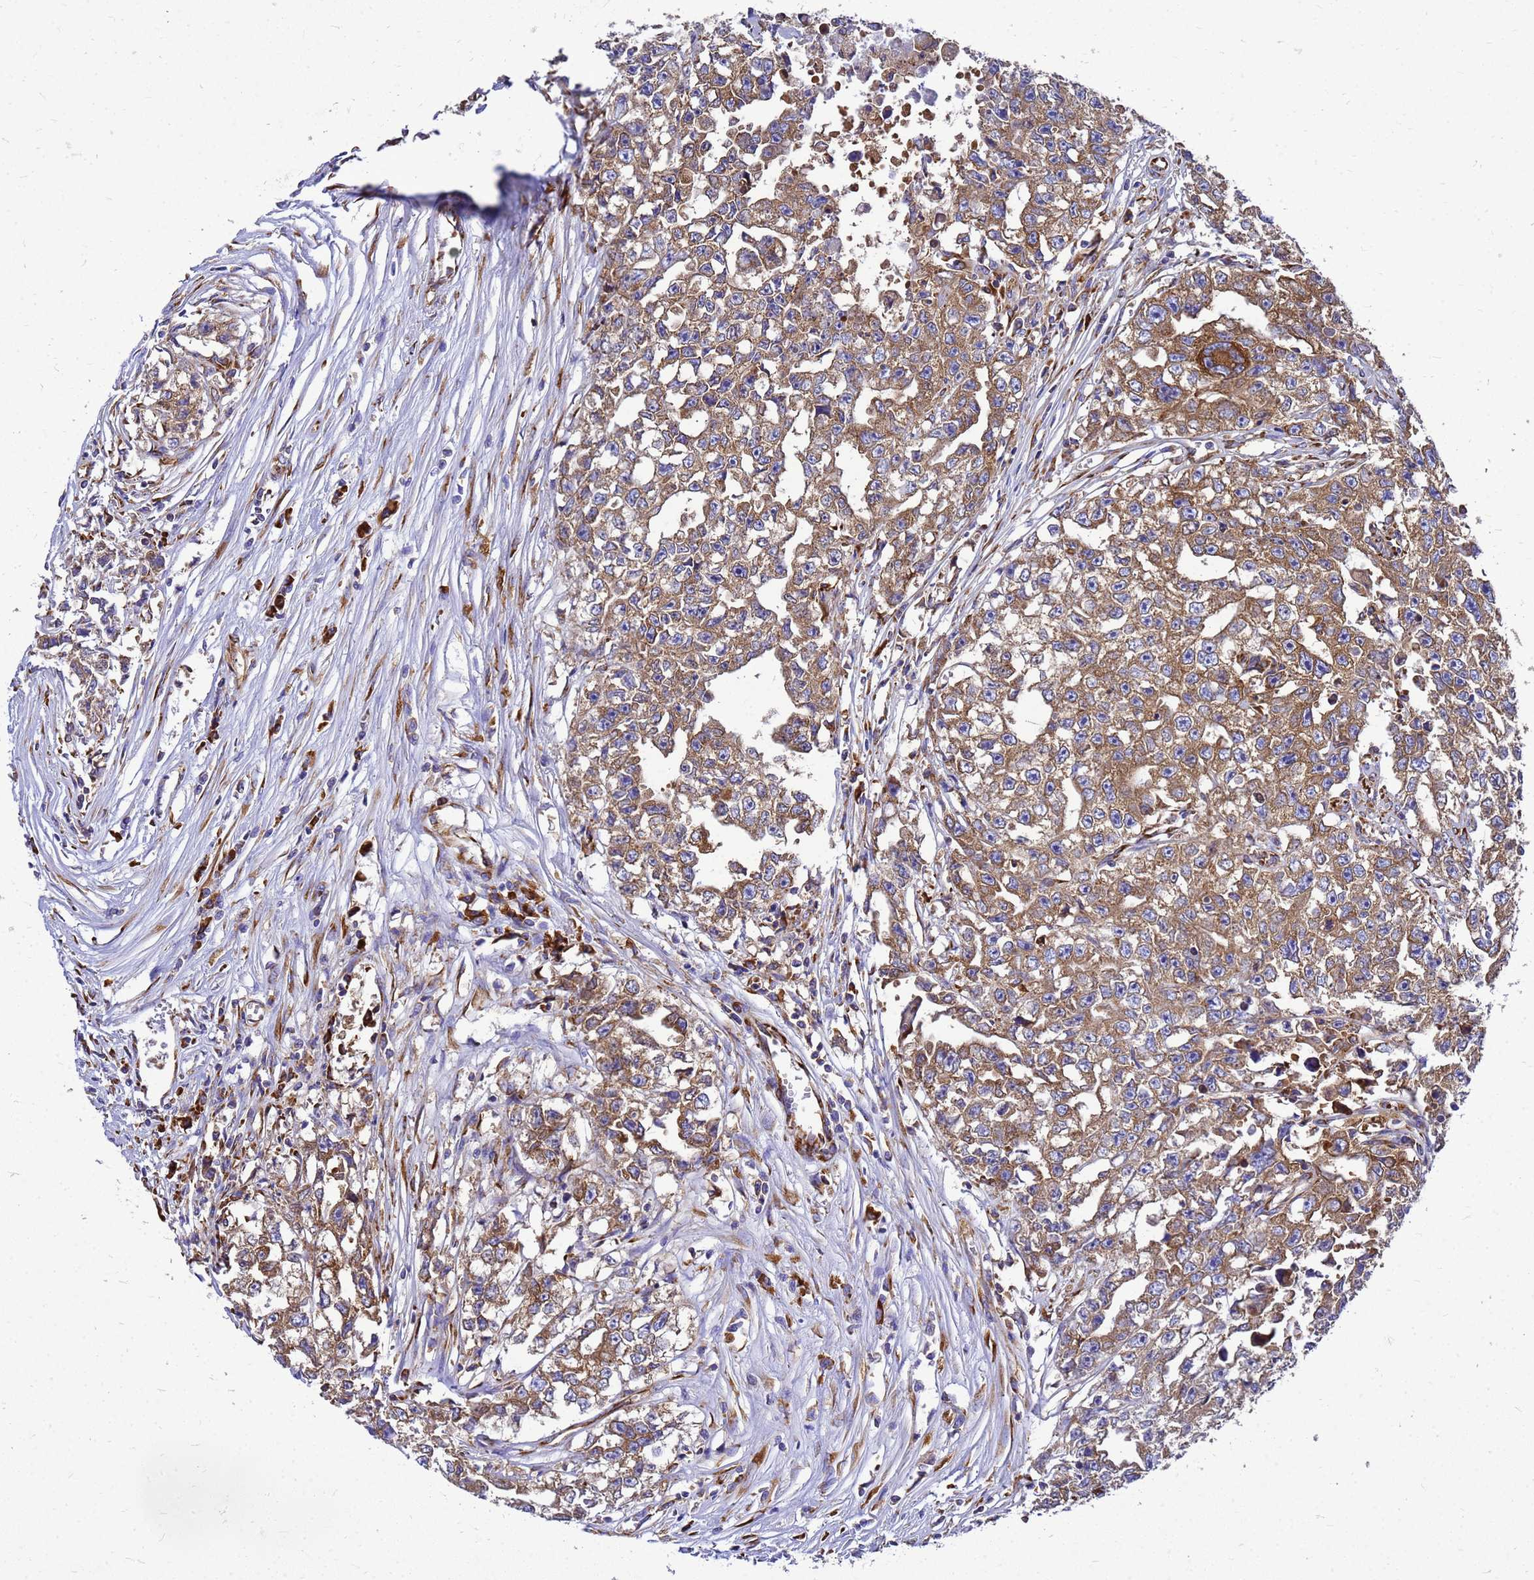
{"staining": {"intensity": "strong", "quantity": ">75%", "location": "cytoplasmic/membranous"}, "tissue": "testis cancer", "cell_type": "Tumor cells", "image_type": "cancer", "snomed": [{"axis": "morphology", "description": "Seminoma, NOS"}, {"axis": "morphology", "description": "Carcinoma, Embryonal, NOS"}, {"axis": "topography", "description": "Testis"}], "caption": "IHC image of neoplastic tissue: human testis cancer stained using immunohistochemistry (IHC) shows high levels of strong protein expression localized specifically in the cytoplasmic/membranous of tumor cells, appearing as a cytoplasmic/membranous brown color.", "gene": "EEF1D", "patient": {"sex": "male", "age": 43}}